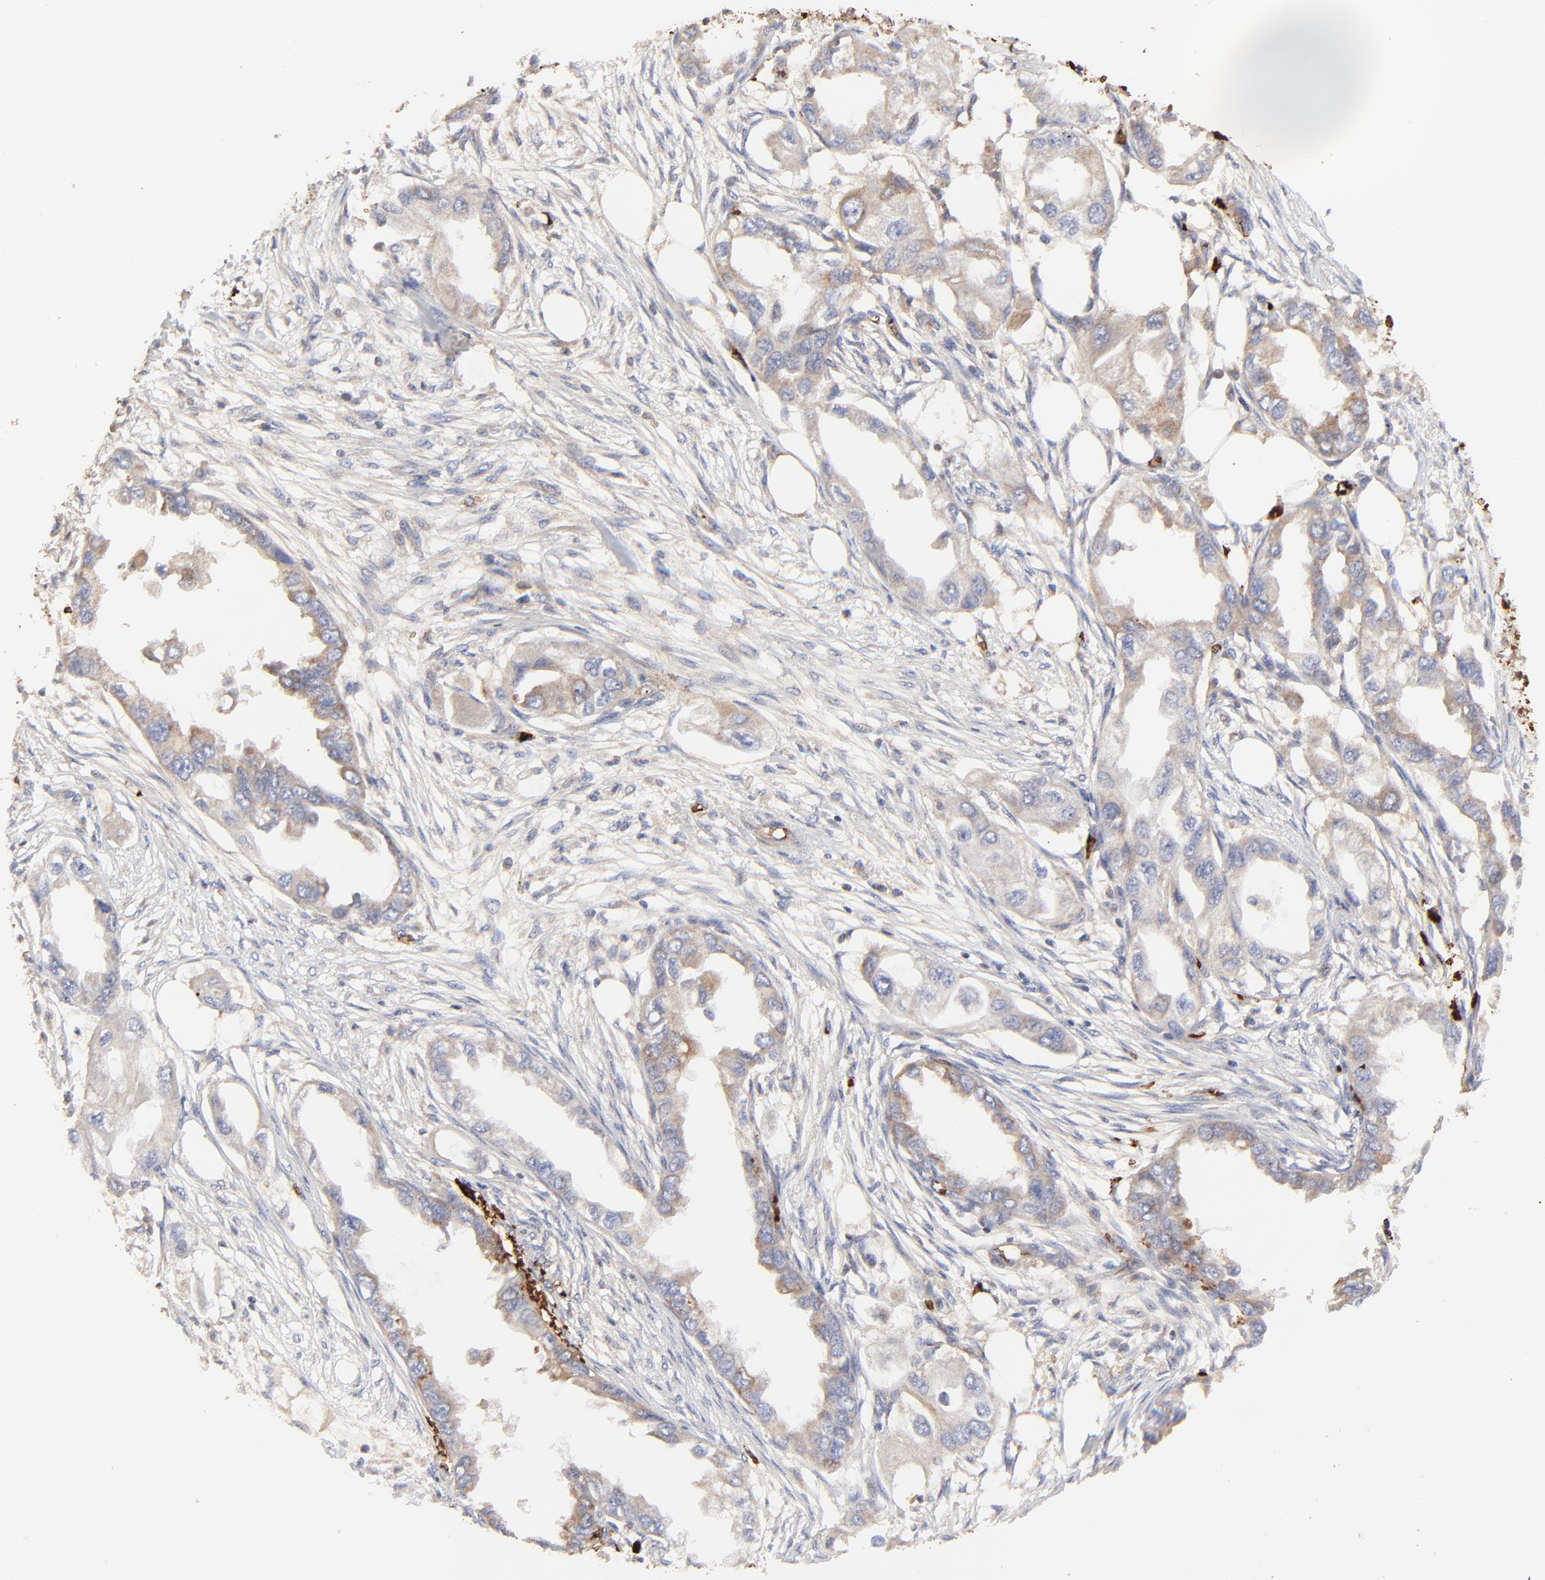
{"staining": {"intensity": "weak", "quantity": ">75%", "location": "cytoplasmic/membranous"}, "tissue": "endometrial cancer", "cell_type": "Tumor cells", "image_type": "cancer", "snomed": [{"axis": "morphology", "description": "Adenocarcinoma, NOS"}, {"axis": "topography", "description": "Endometrium"}], "caption": "Approximately >75% of tumor cells in human endometrial cancer (adenocarcinoma) exhibit weak cytoplasmic/membranous protein expression as visualized by brown immunohistochemical staining.", "gene": "PAG1", "patient": {"sex": "female", "age": 67}}